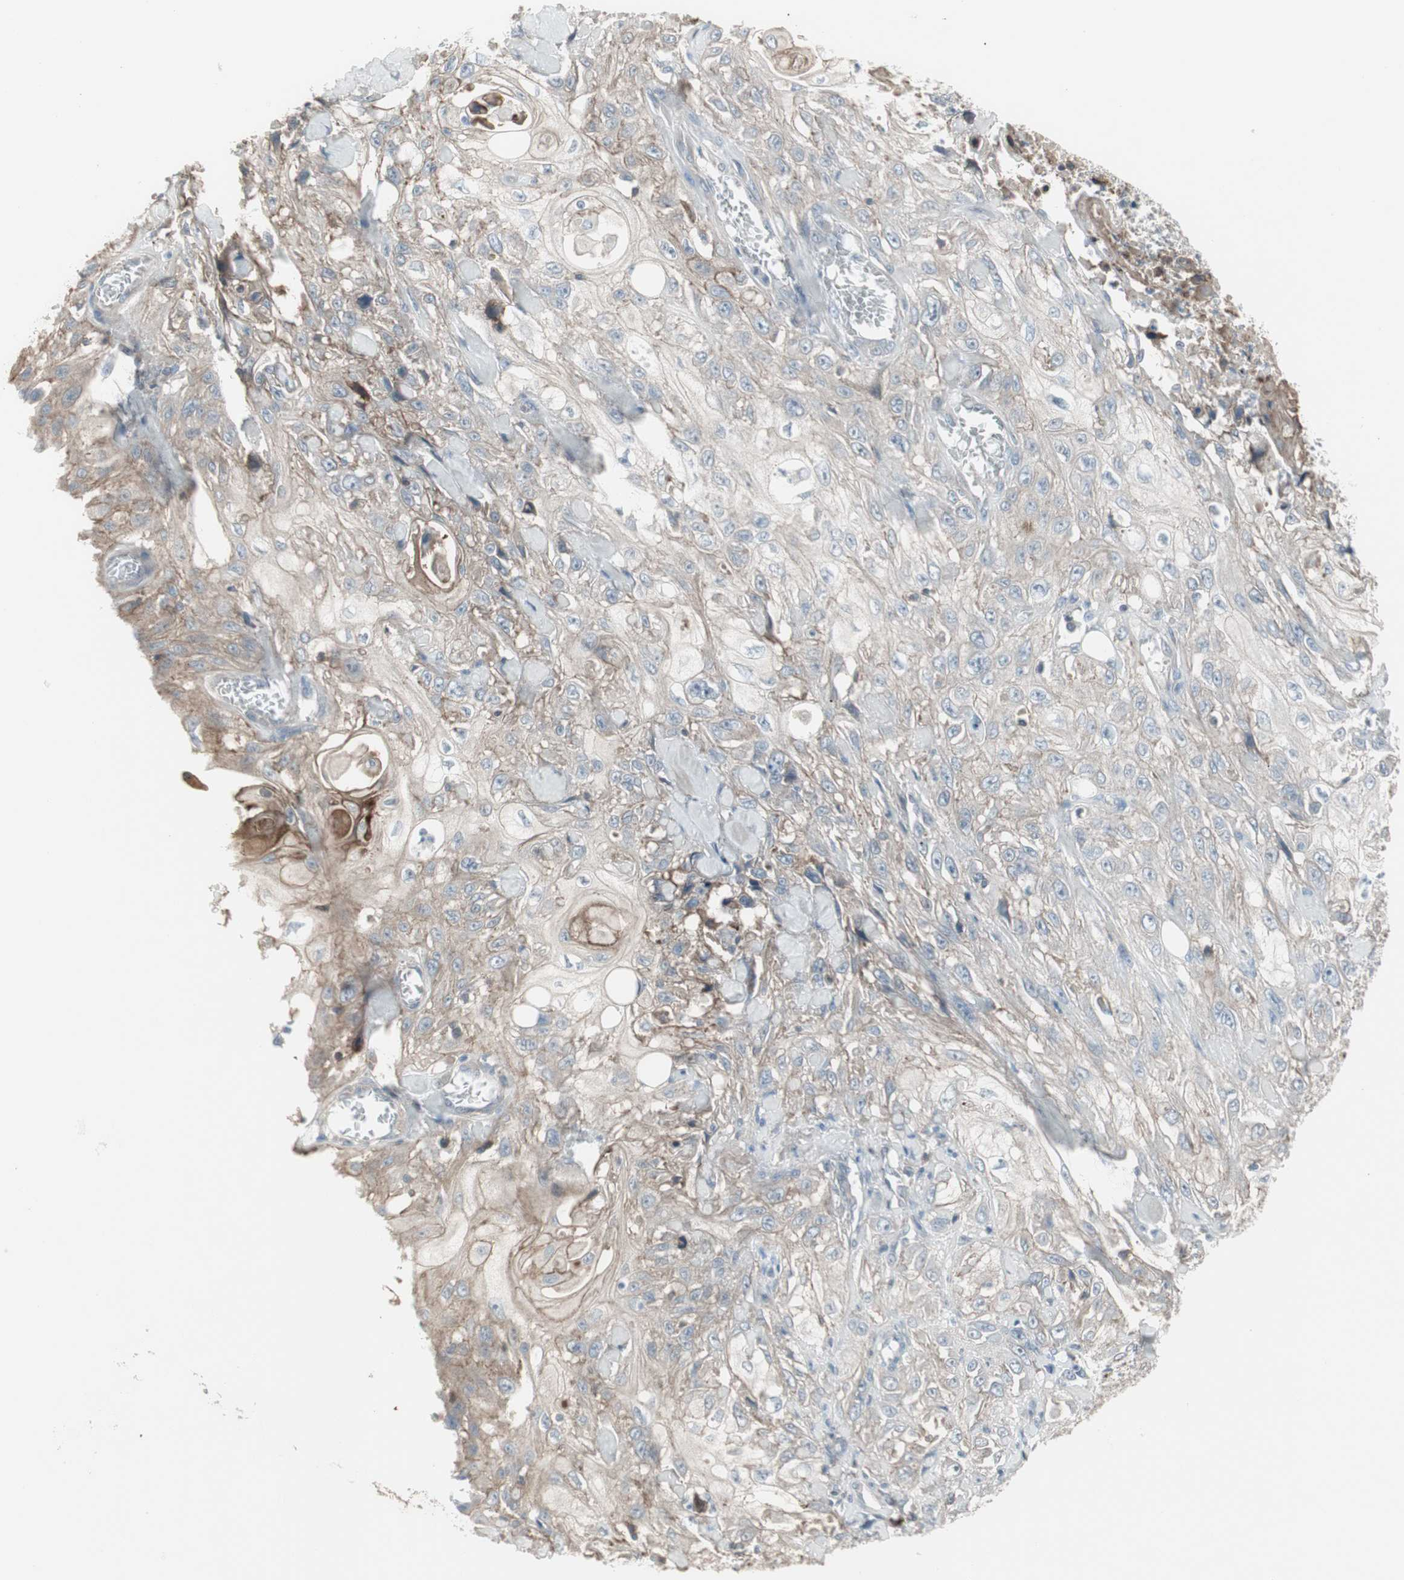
{"staining": {"intensity": "weak", "quantity": "25%-75%", "location": "cytoplasmic/membranous"}, "tissue": "skin cancer", "cell_type": "Tumor cells", "image_type": "cancer", "snomed": [{"axis": "morphology", "description": "Squamous cell carcinoma, NOS"}, {"axis": "morphology", "description": "Squamous cell carcinoma, metastatic, NOS"}, {"axis": "topography", "description": "Skin"}, {"axis": "topography", "description": "Lymph node"}], "caption": "Immunohistochemical staining of squamous cell carcinoma (skin) shows low levels of weak cytoplasmic/membranous expression in approximately 25%-75% of tumor cells.", "gene": "ZSCAN32", "patient": {"sex": "male", "age": 75}}